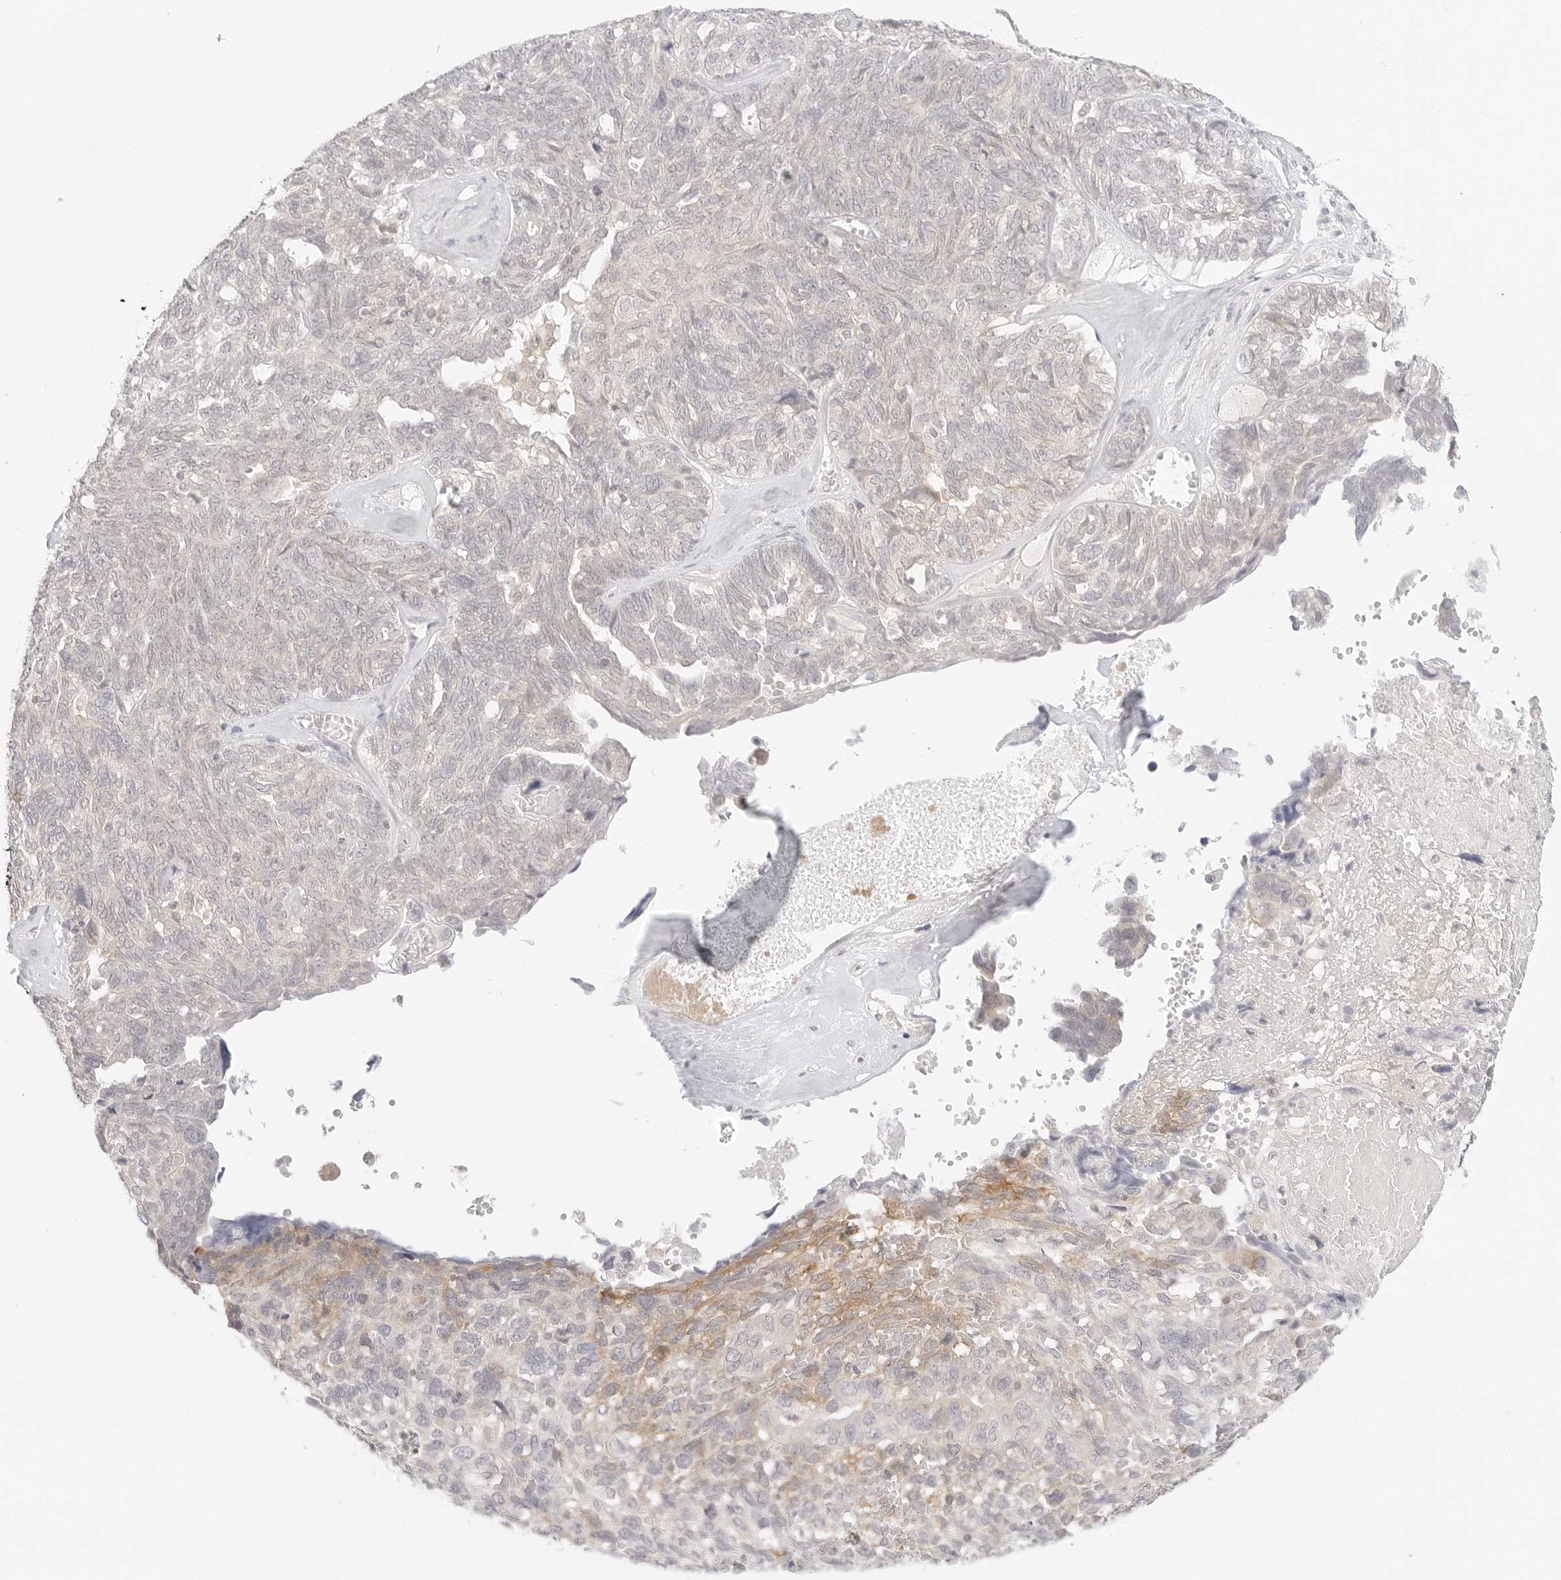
{"staining": {"intensity": "moderate", "quantity": "<25%", "location": "cytoplasmic/membranous"}, "tissue": "ovarian cancer", "cell_type": "Tumor cells", "image_type": "cancer", "snomed": [{"axis": "morphology", "description": "Cystadenocarcinoma, serous, NOS"}, {"axis": "topography", "description": "Ovary"}], "caption": "The histopathology image displays immunohistochemical staining of ovarian serous cystadenocarcinoma. There is moderate cytoplasmic/membranous positivity is appreciated in about <25% of tumor cells.", "gene": "GNAS", "patient": {"sex": "female", "age": 79}}